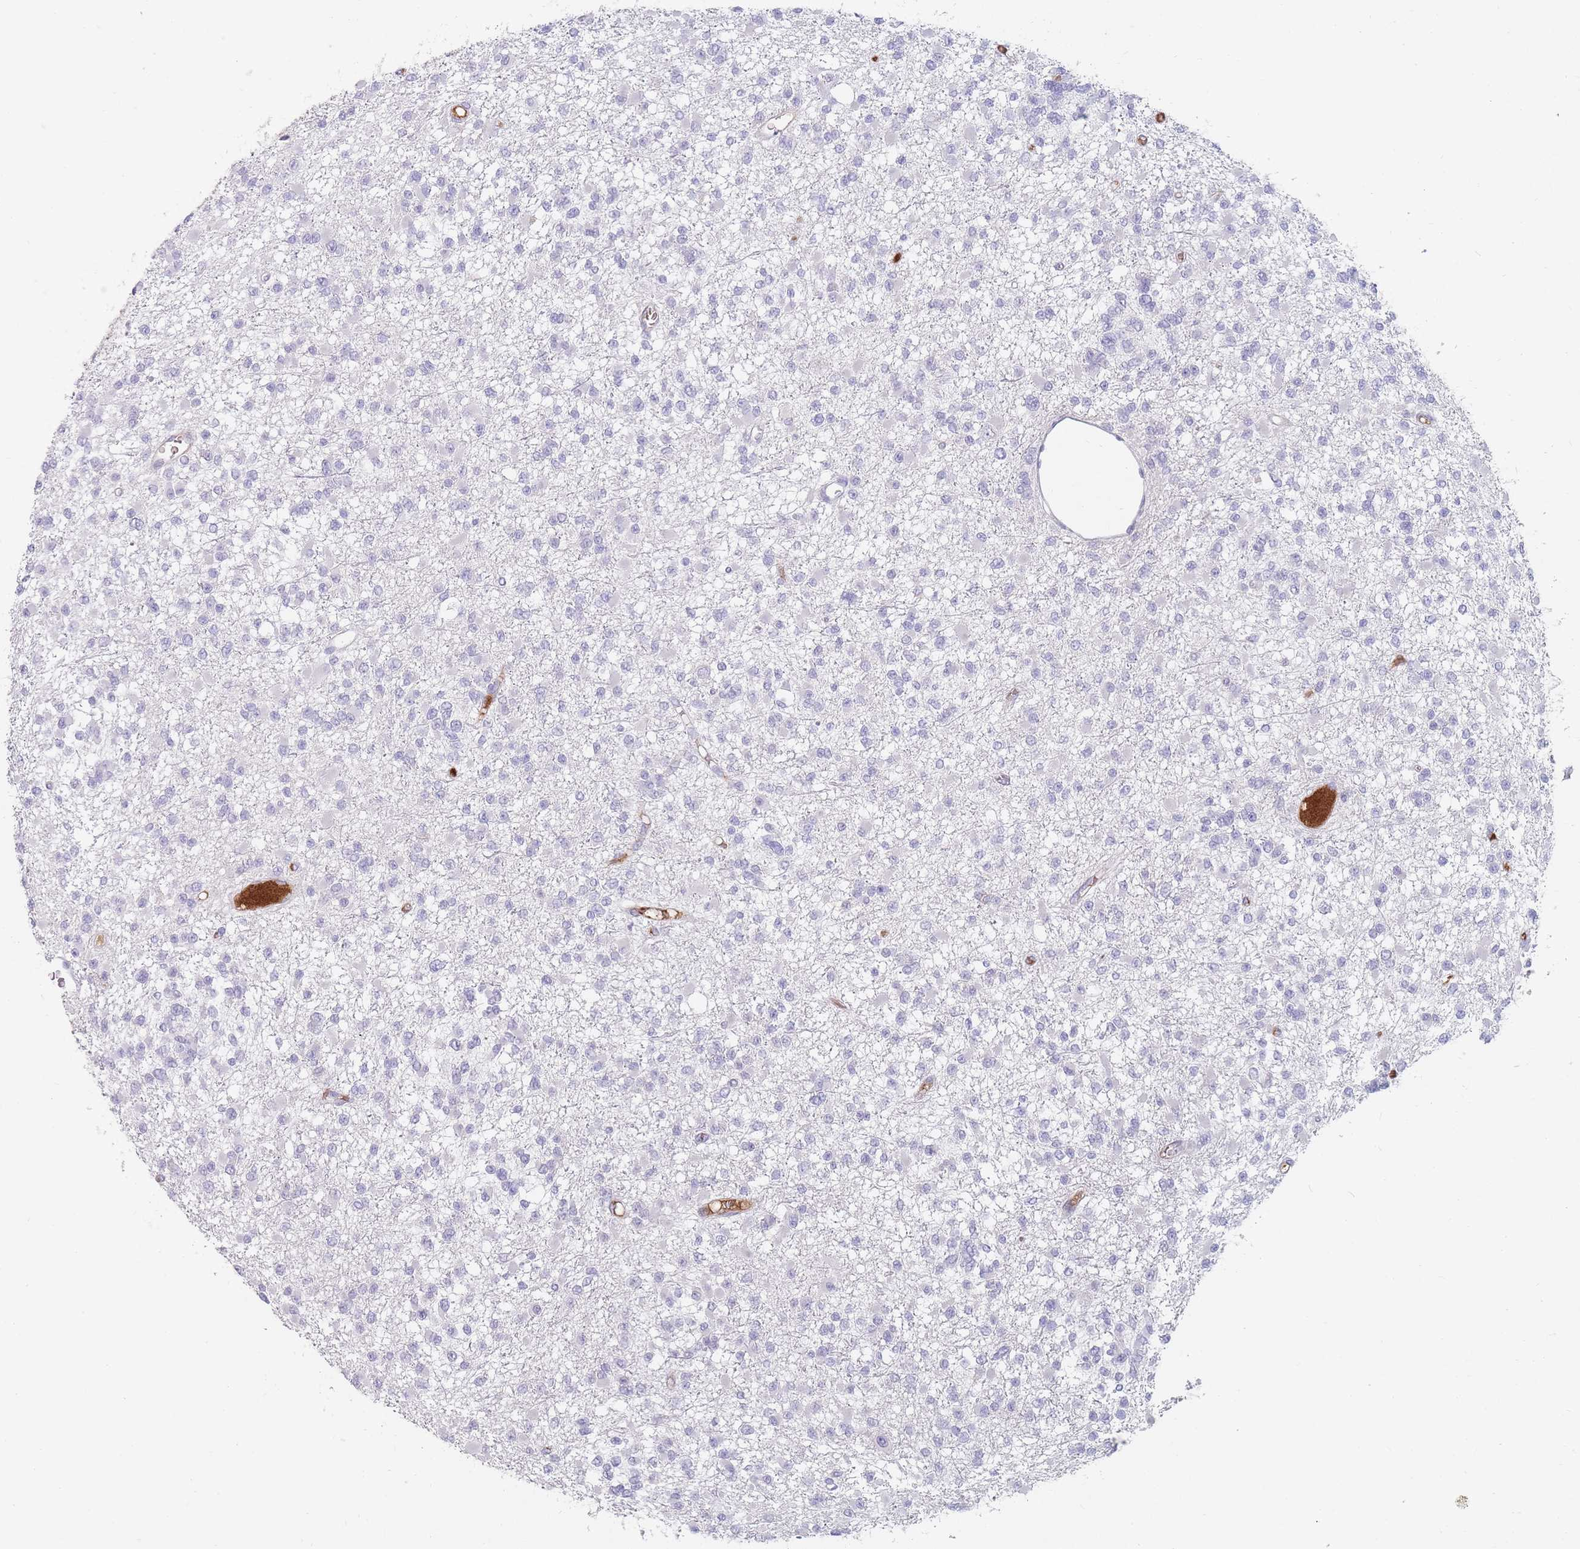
{"staining": {"intensity": "negative", "quantity": "none", "location": "none"}, "tissue": "glioma", "cell_type": "Tumor cells", "image_type": "cancer", "snomed": [{"axis": "morphology", "description": "Glioma, malignant, Low grade"}, {"axis": "topography", "description": "Brain"}], "caption": "This micrograph is of glioma stained with immunohistochemistry to label a protein in brown with the nuclei are counter-stained blue. There is no staining in tumor cells.", "gene": "PRG4", "patient": {"sex": "female", "age": 22}}